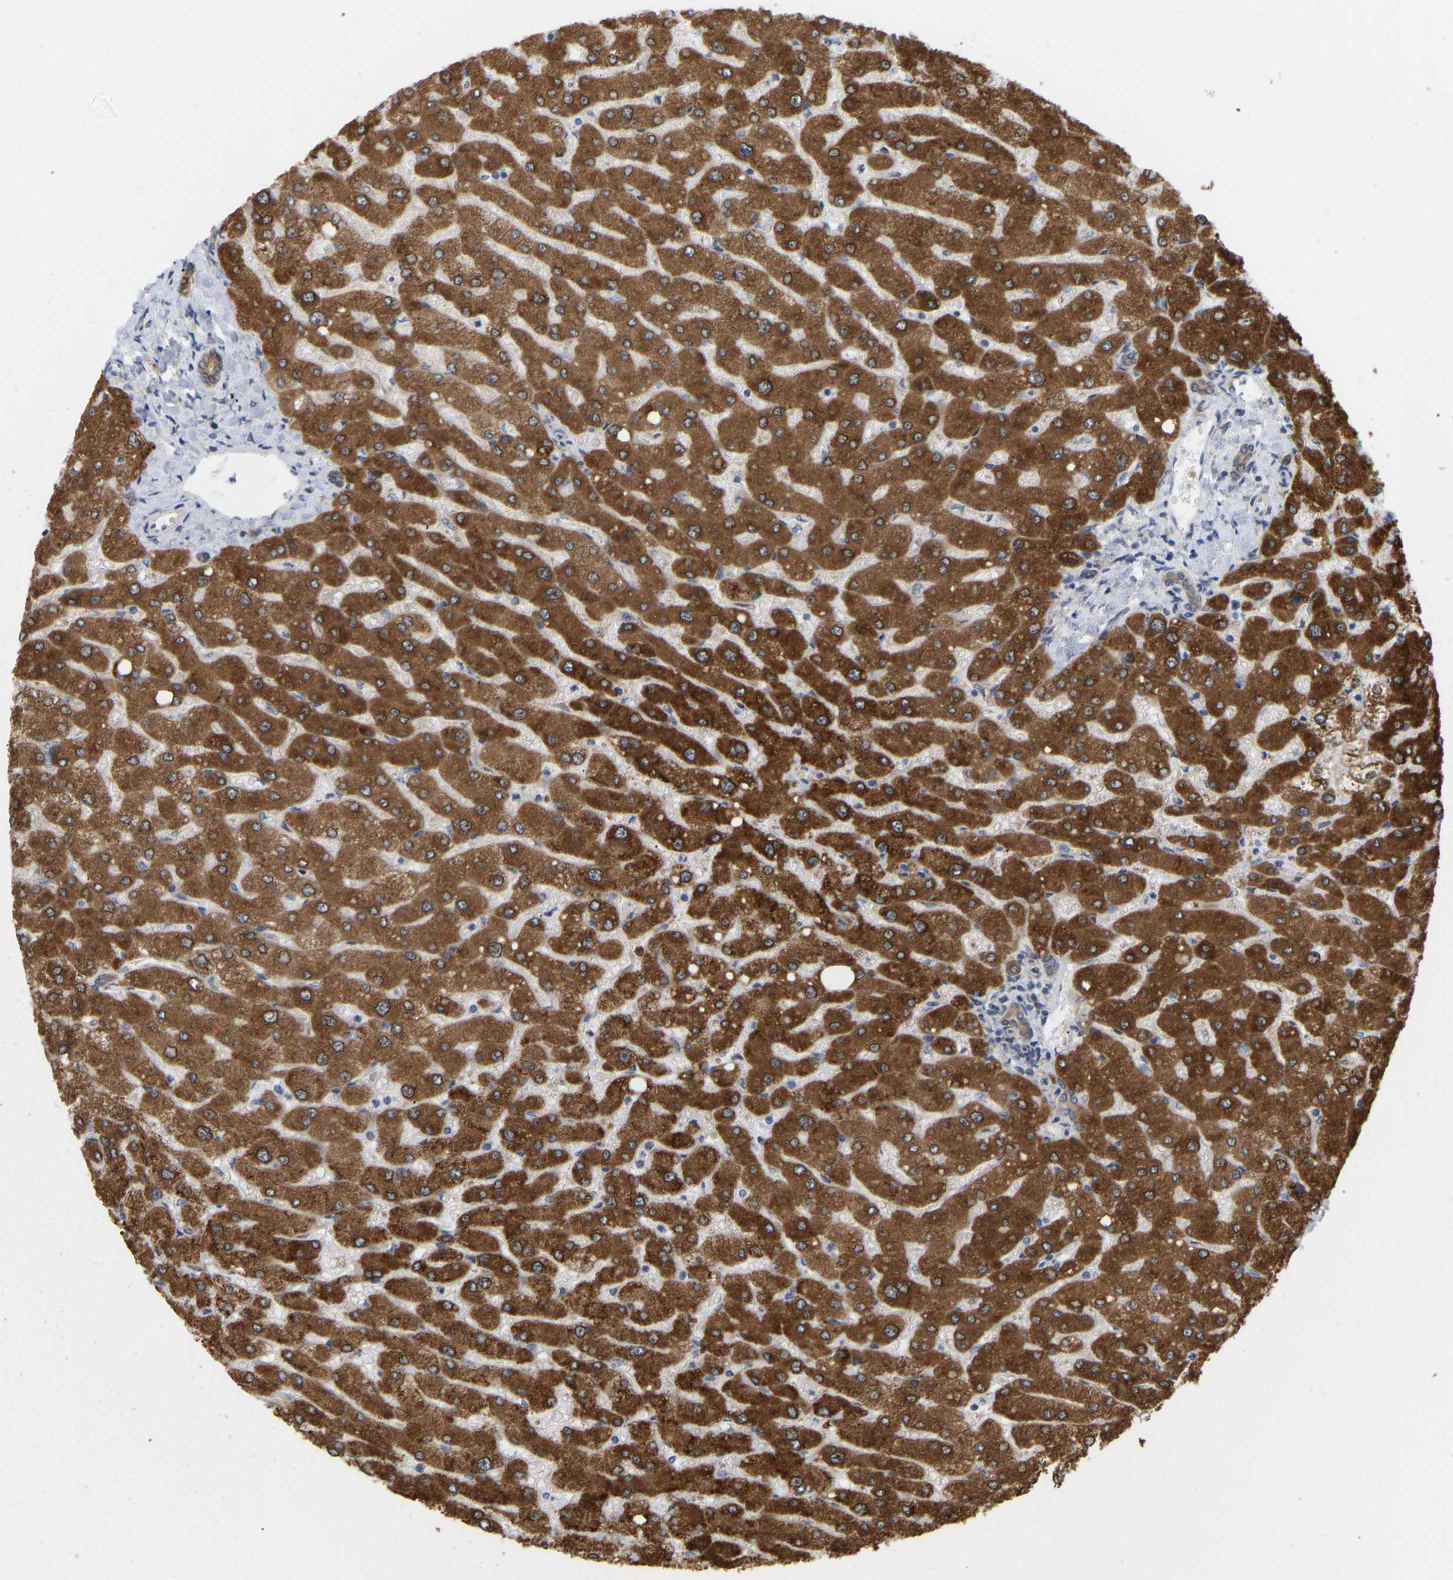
{"staining": {"intensity": "weak", "quantity": ">75%", "location": "cytoplasmic/membranous"}, "tissue": "liver", "cell_type": "Cholangiocytes", "image_type": "normal", "snomed": [{"axis": "morphology", "description": "Normal tissue, NOS"}, {"axis": "topography", "description": "Liver"}], "caption": "Cholangiocytes exhibit weak cytoplasmic/membranous expression in about >75% of cells in benign liver.", "gene": "BEND3", "patient": {"sex": "male", "age": 55}}